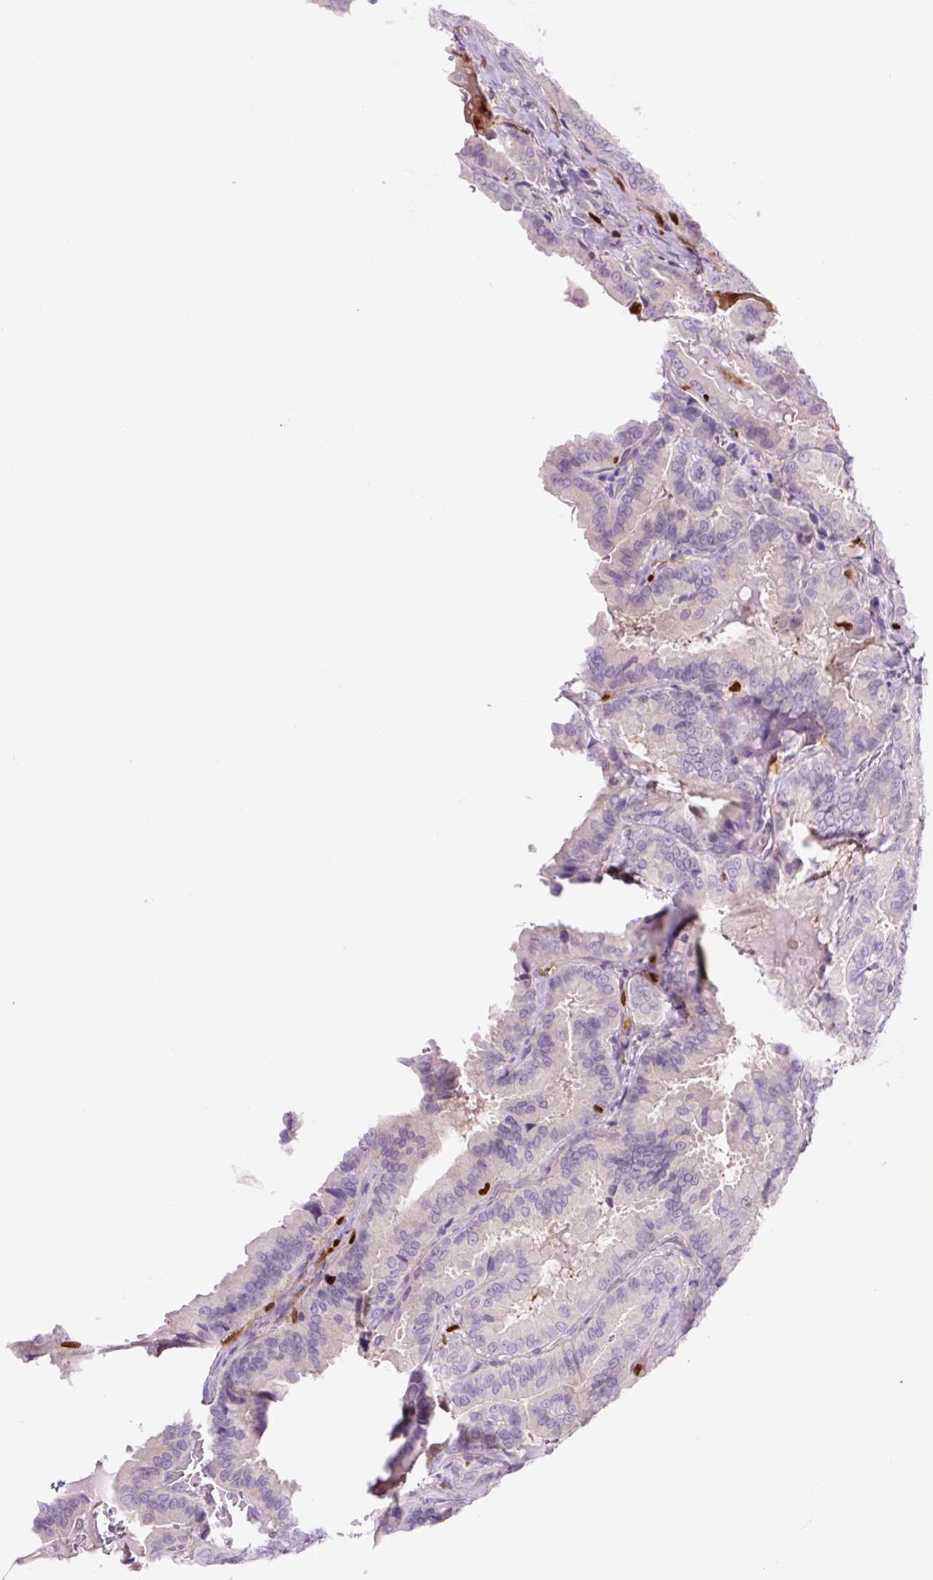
{"staining": {"intensity": "negative", "quantity": "none", "location": "none"}, "tissue": "thyroid cancer", "cell_type": "Tumor cells", "image_type": "cancer", "snomed": [{"axis": "morphology", "description": "Papillary adenocarcinoma, NOS"}, {"axis": "topography", "description": "Thyroid gland"}], "caption": "An image of human papillary adenocarcinoma (thyroid) is negative for staining in tumor cells. Nuclei are stained in blue.", "gene": "SPI1", "patient": {"sex": "male", "age": 61}}